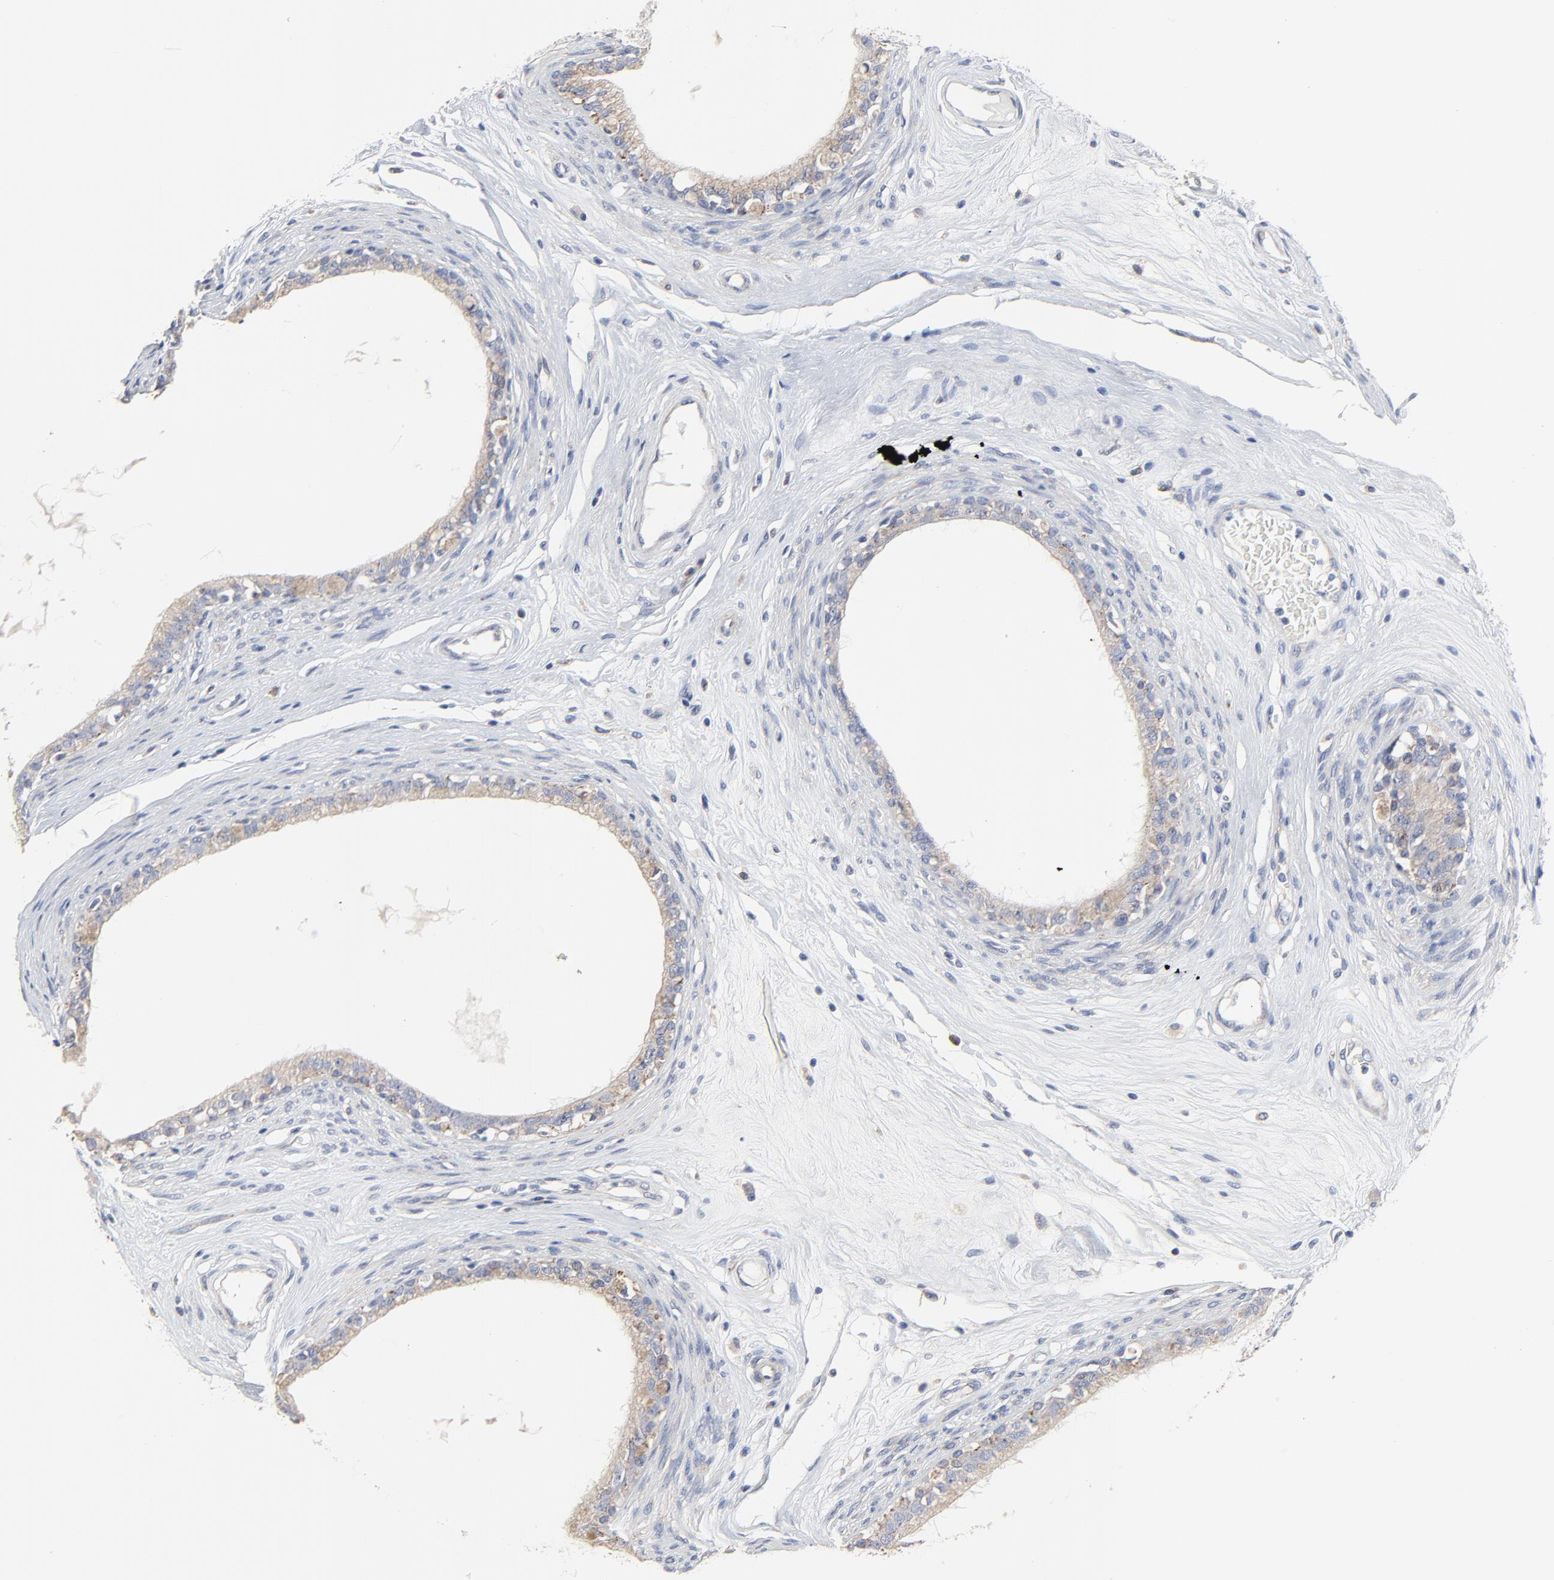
{"staining": {"intensity": "weak", "quantity": ">75%", "location": "cytoplasmic/membranous"}, "tissue": "epididymis", "cell_type": "Glandular cells", "image_type": "normal", "snomed": [{"axis": "morphology", "description": "Normal tissue, NOS"}, {"axis": "morphology", "description": "Inflammation, NOS"}, {"axis": "topography", "description": "Epididymis"}], "caption": "Epididymis stained with immunohistochemistry (IHC) exhibits weak cytoplasmic/membranous staining in about >75% of glandular cells.", "gene": "DHRSX", "patient": {"sex": "male", "age": 84}}